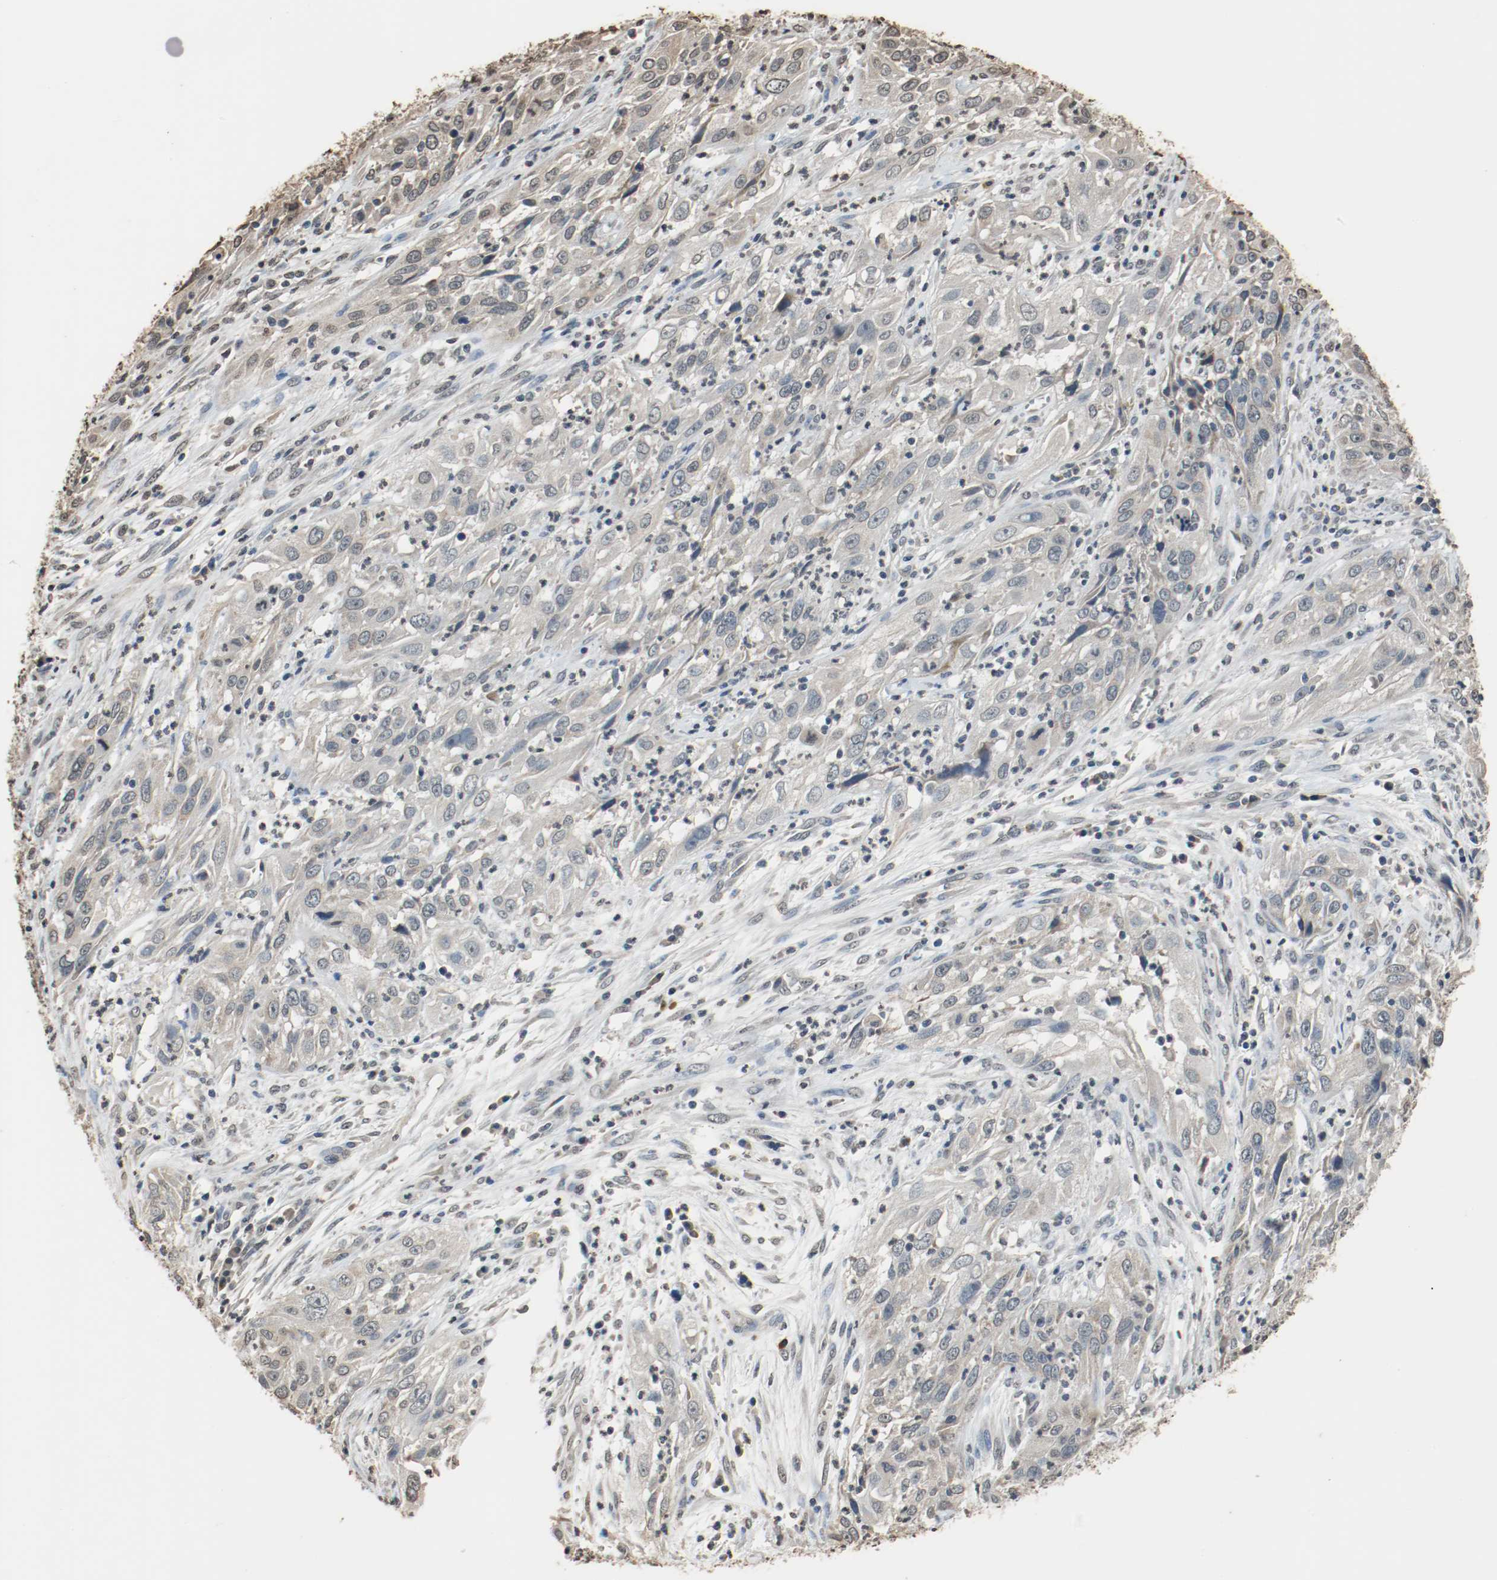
{"staining": {"intensity": "weak", "quantity": "<25%", "location": "cytoplasmic/membranous"}, "tissue": "cervical cancer", "cell_type": "Tumor cells", "image_type": "cancer", "snomed": [{"axis": "morphology", "description": "Squamous cell carcinoma, NOS"}, {"axis": "topography", "description": "Cervix"}], "caption": "Micrograph shows no protein positivity in tumor cells of squamous cell carcinoma (cervical) tissue.", "gene": "RTN4", "patient": {"sex": "female", "age": 32}}